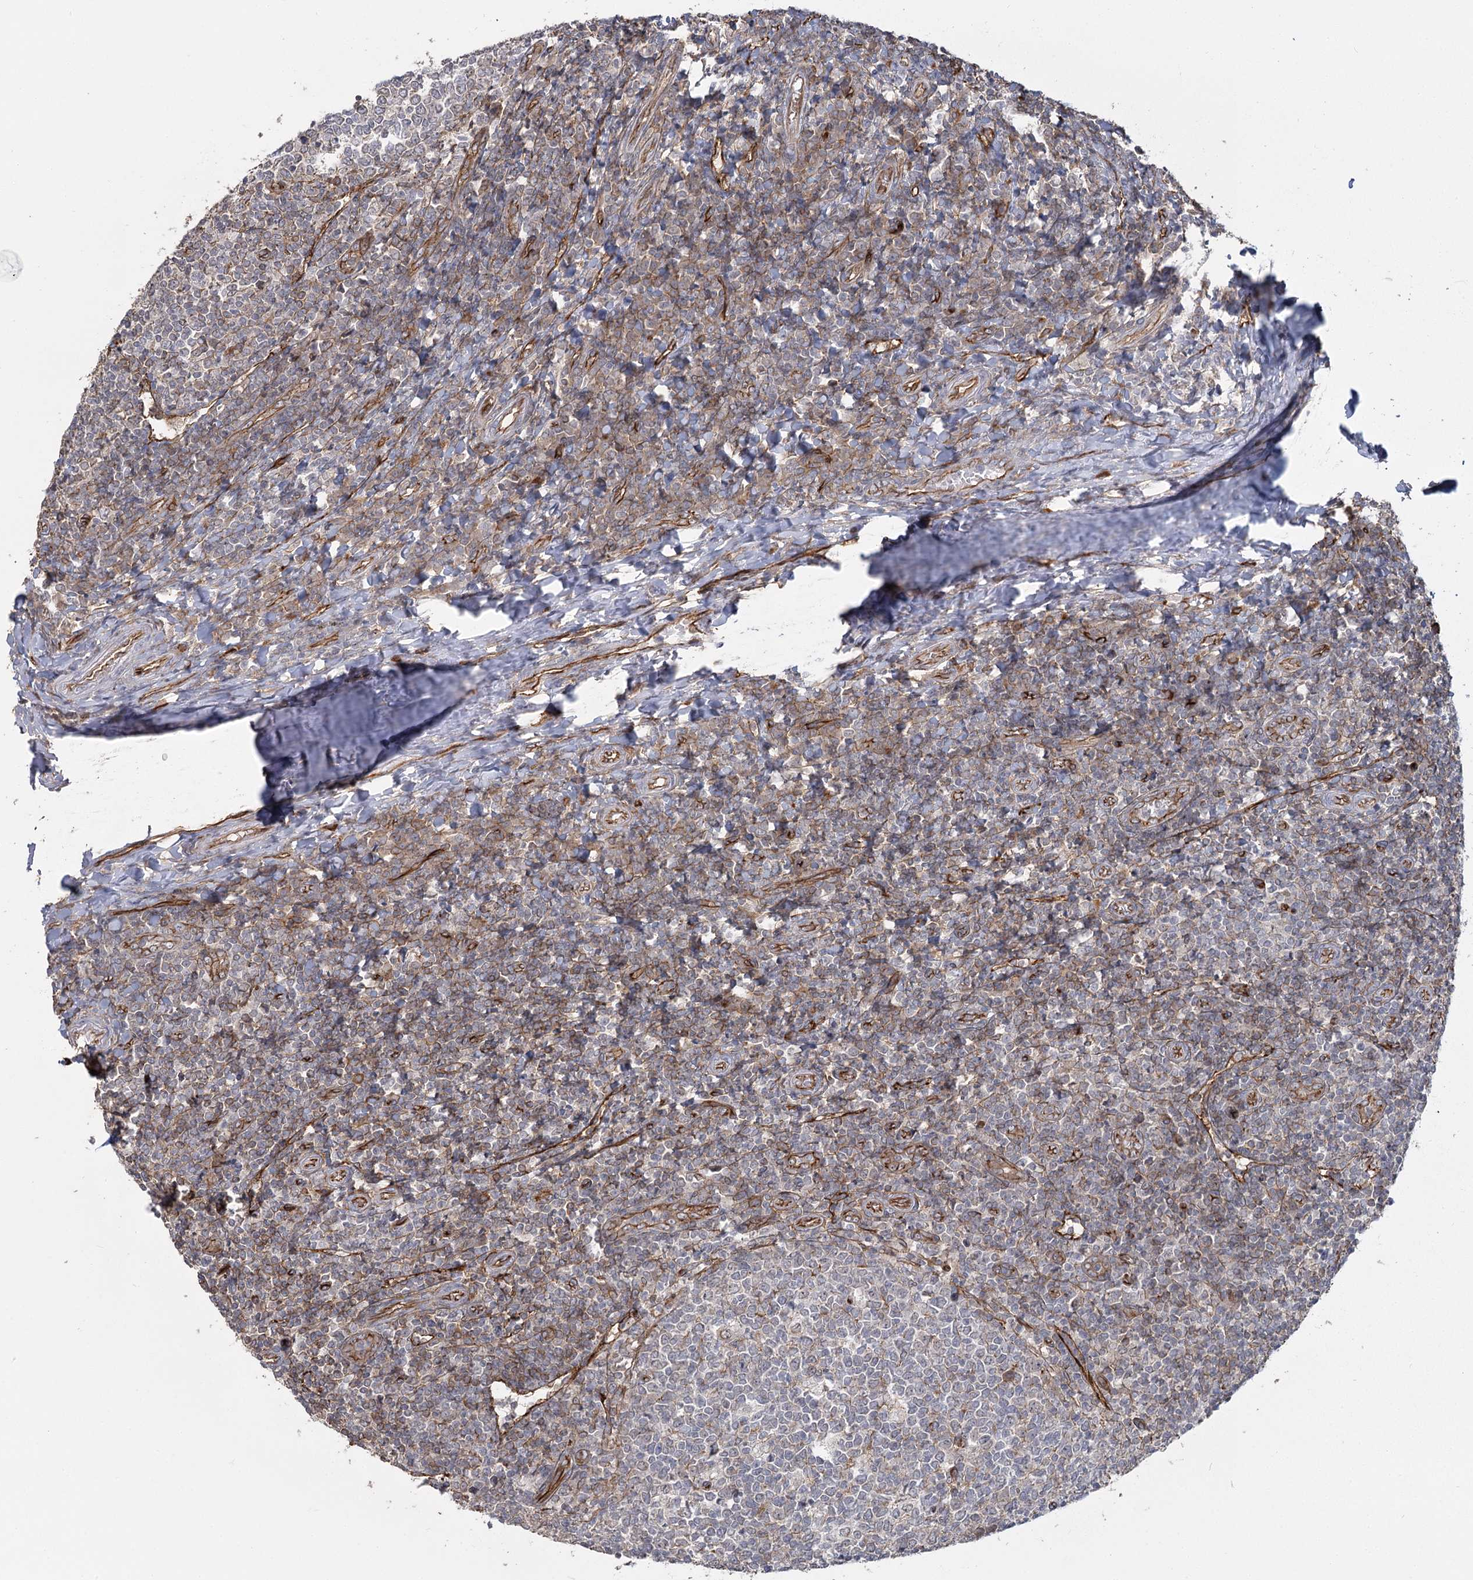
{"staining": {"intensity": "weak", "quantity": "<25%", "location": "cytoplasmic/membranous"}, "tissue": "tonsil", "cell_type": "Germinal center cells", "image_type": "normal", "snomed": [{"axis": "morphology", "description": "Normal tissue, NOS"}, {"axis": "topography", "description": "Tonsil"}], "caption": "This is an immunohistochemistry histopathology image of unremarkable human tonsil. There is no staining in germinal center cells.", "gene": "RPP14", "patient": {"sex": "female", "age": 19}}